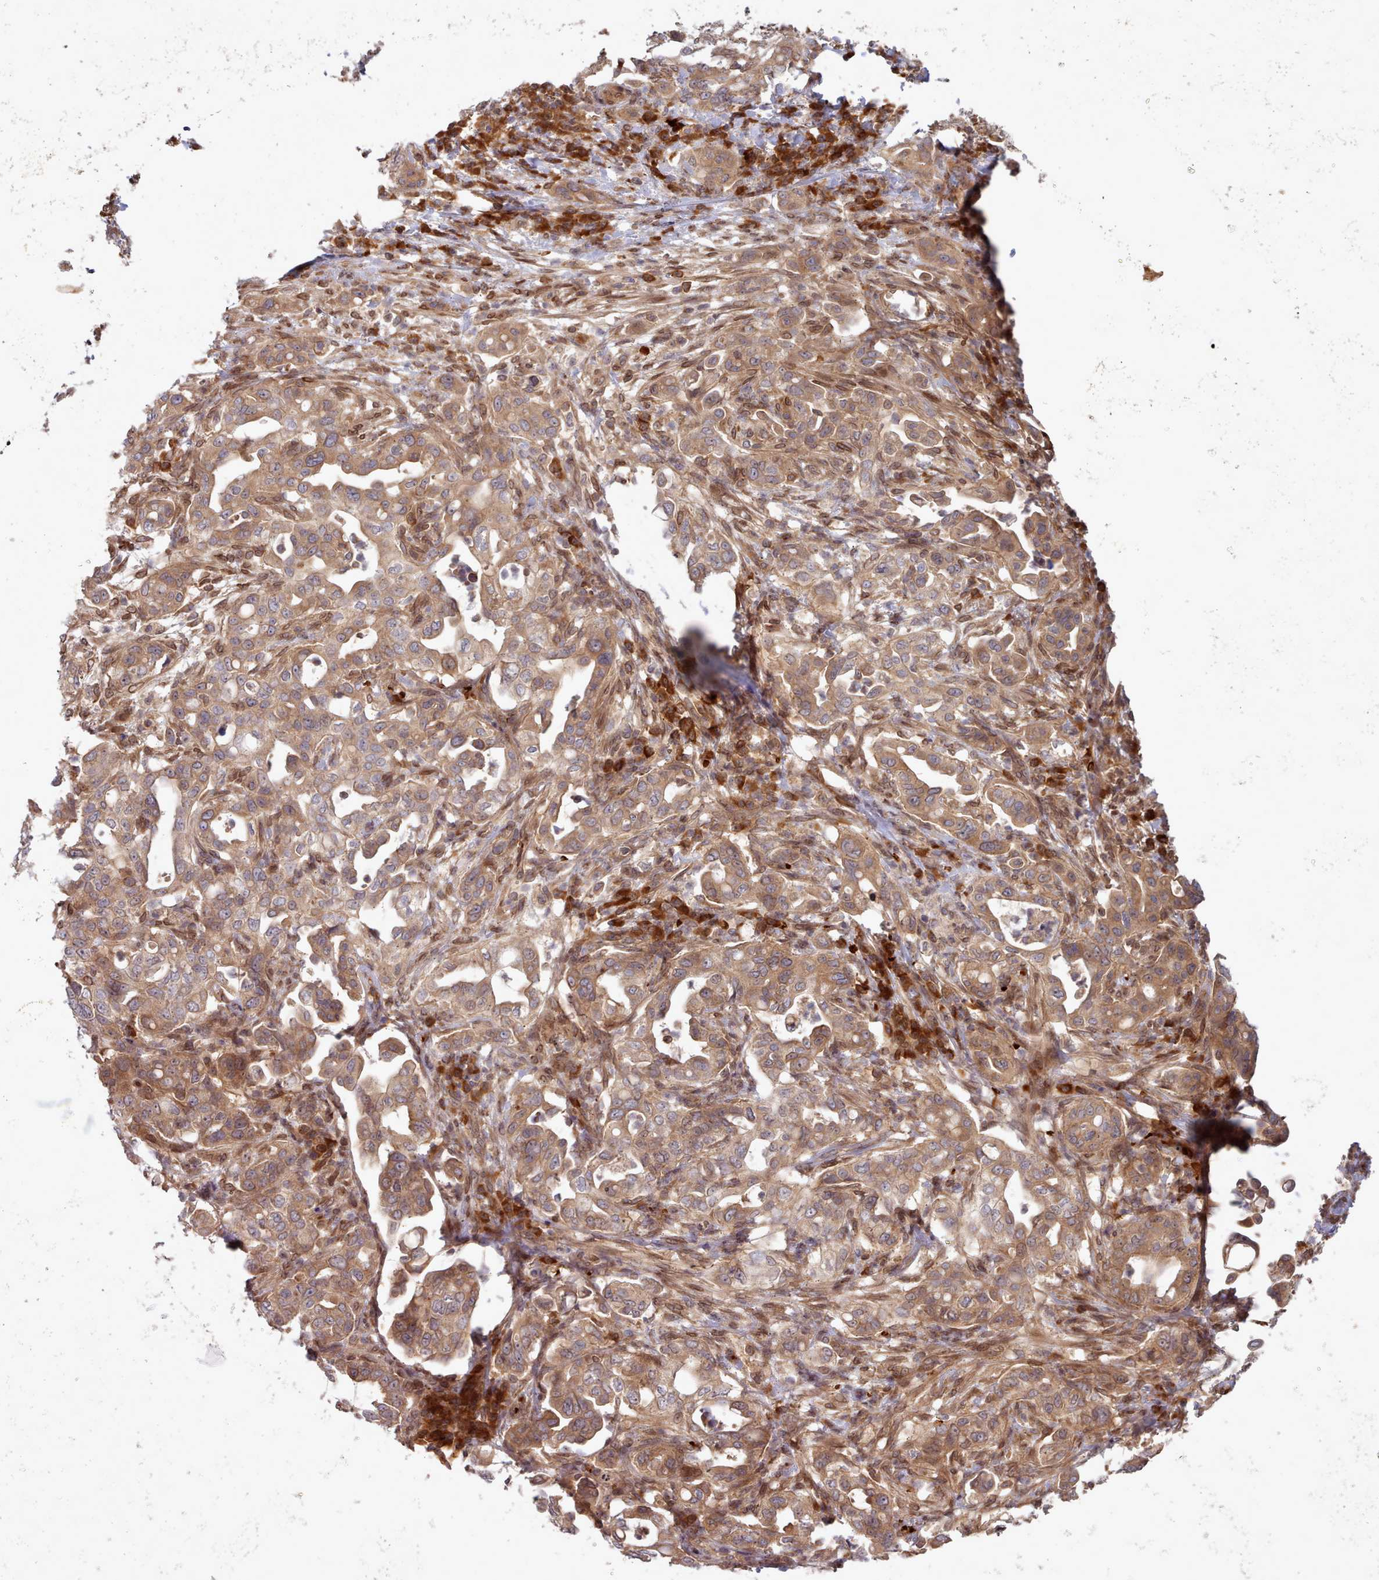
{"staining": {"intensity": "moderate", "quantity": ">75%", "location": "cytoplasmic/membranous"}, "tissue": "pancreatic cancer", "cell_type": "Tumor cells", "image_type": "cancer", "snomed": [{"axis": "morphology", "description": "Normal tissue, NOS"}, {"axis": "morphology", "description": "Adenocarcinoma, NOS"}, {"axis": "topography", "description": "Lymph node"}, {"axis": "topography", "description": "Pancreas"}], "caption": "The micrograph displays a brown stain indicating the presence of a protein in the cytoplasmic/membranous of tumor cells in adenocarcinoma (pancreatic).", "gene": "UBE2G1", "patient": {"sex": "female", "age": 67}}